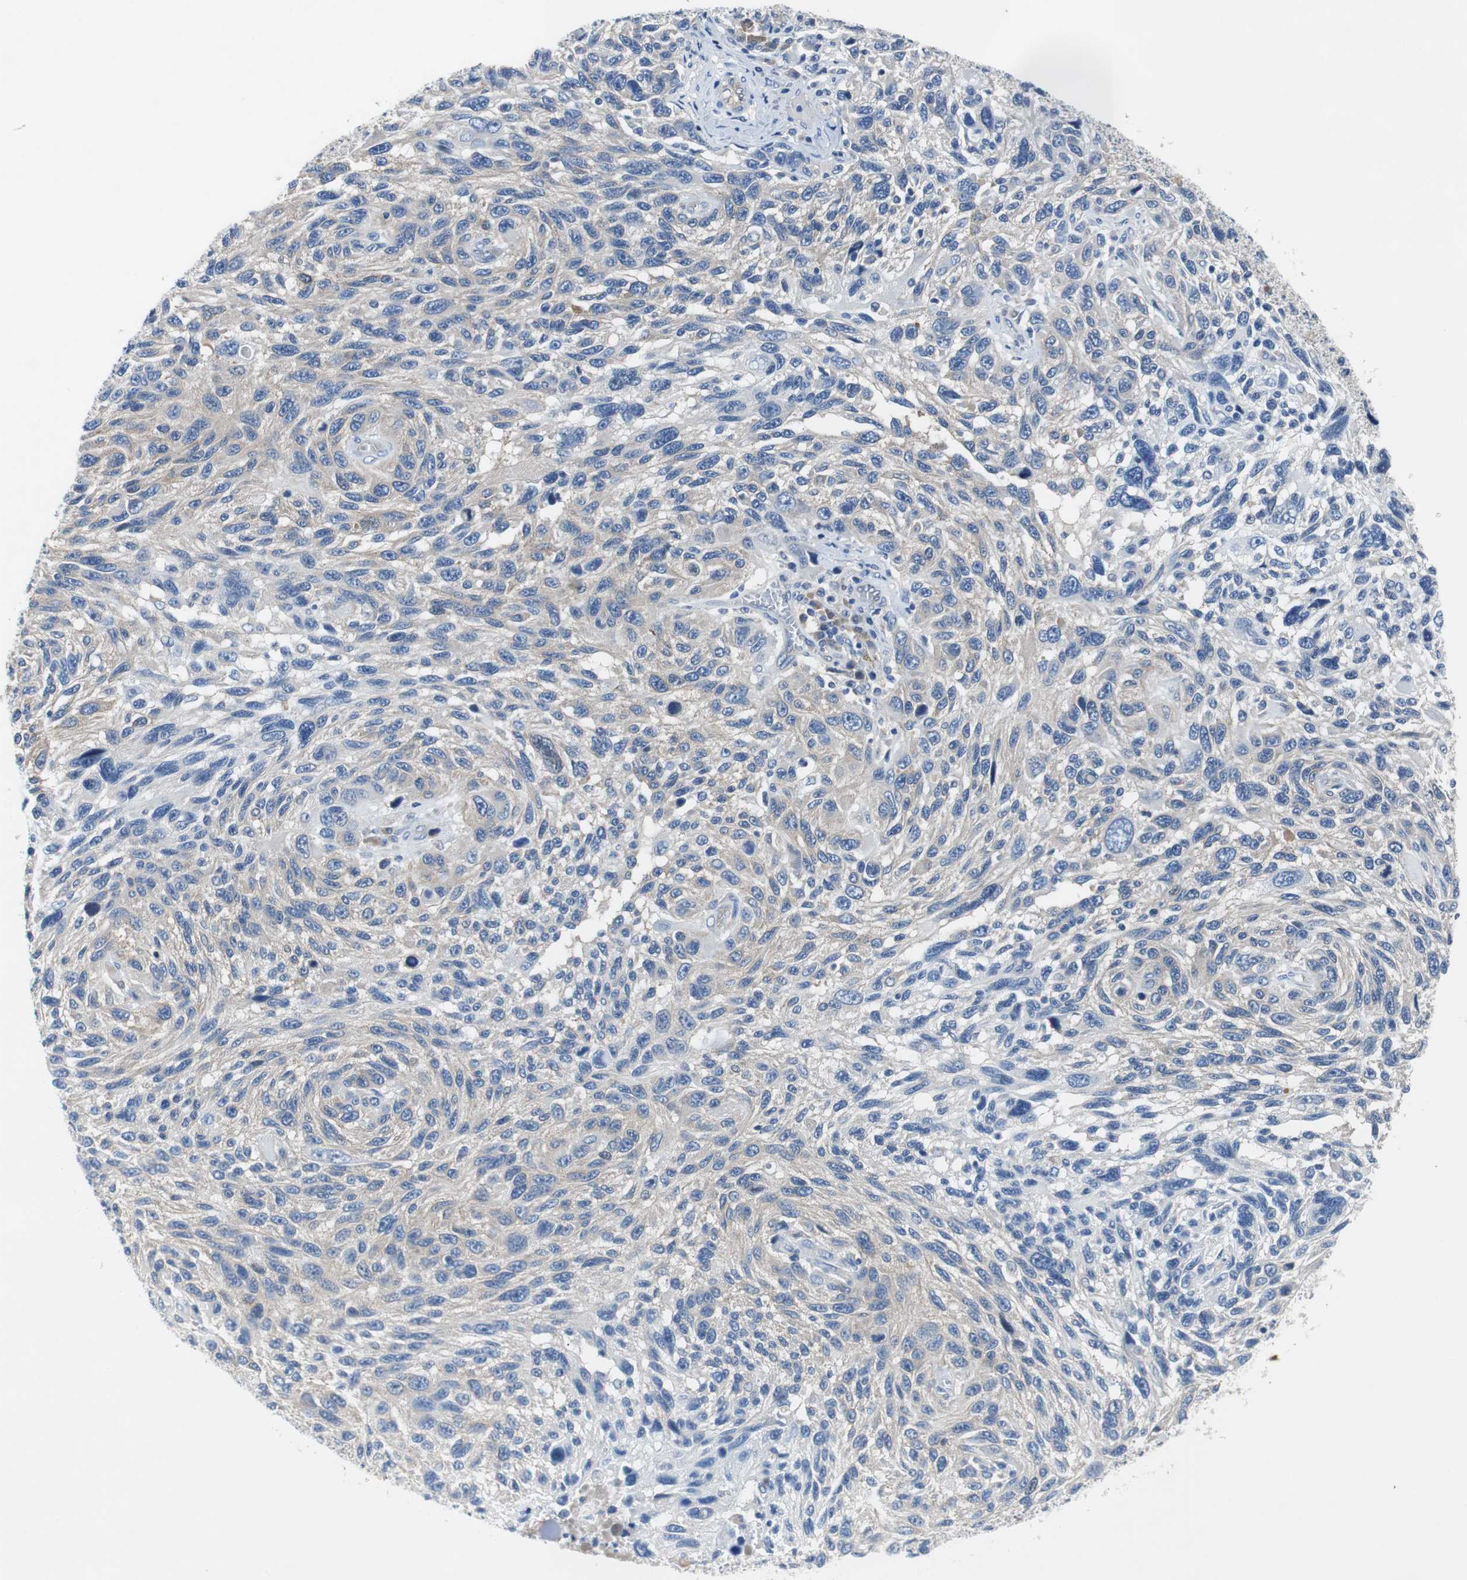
{"staining": {"intensity": "weak", "quantity": "<25%", "location": "cytoplasmic/membranous"}, "tissue": "melanoma", "cell_type": "Tumor cells", "image_type": "cancer", "snomed": [{"axis": "morphology", "description": "Malignant melanoma, NOS"}, {"axis": "topography", "description": "Skin"}], "caption": "The micrograph displays no staining of tumor cells in malignant melanoma. Nuclei are stained in blue.", "gene": "EEF2K", "patient": {"sex": "male", "age": 53}}